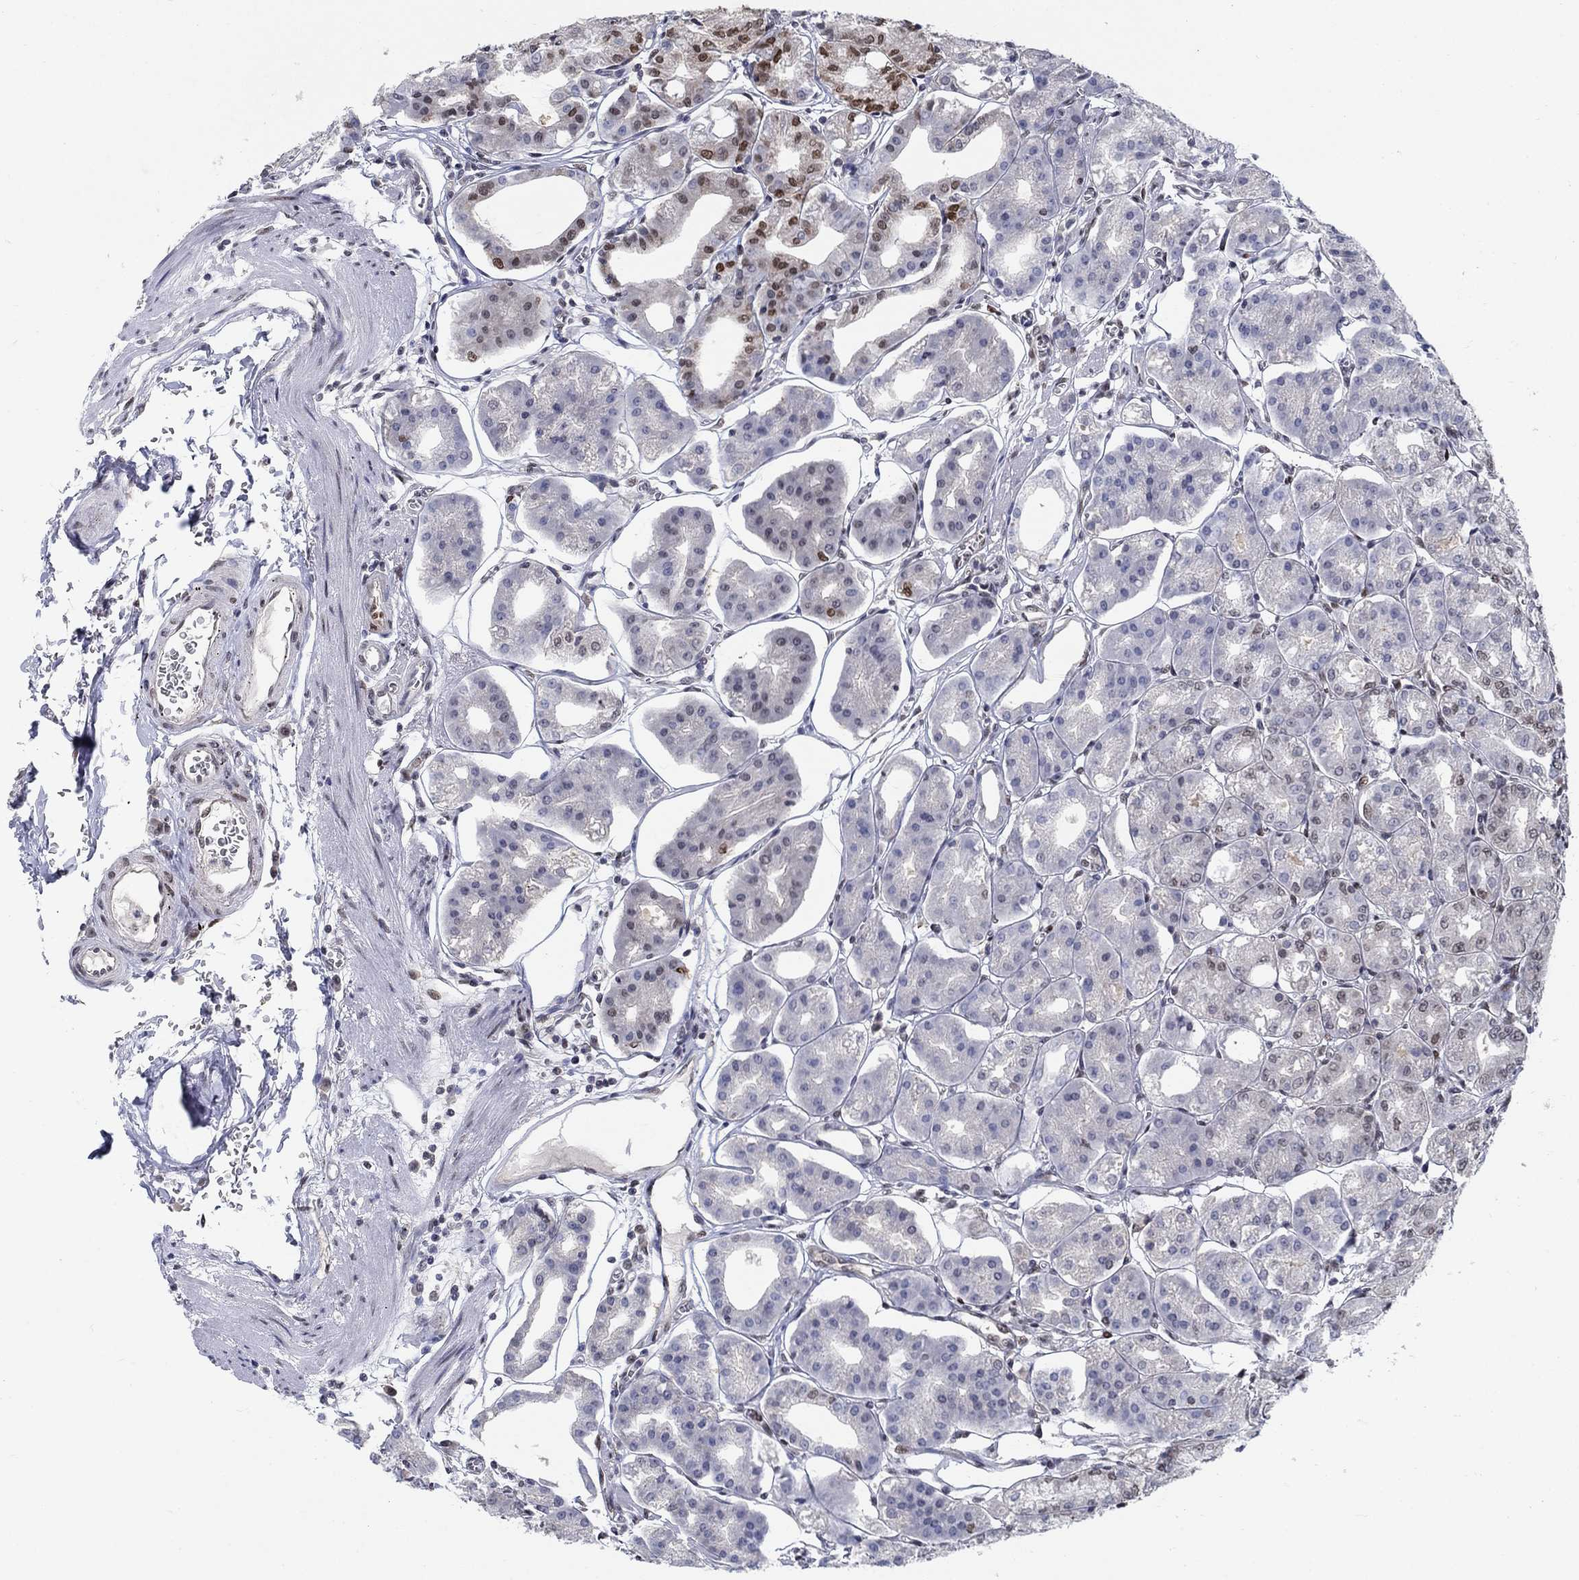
{"staining": {"intensity": "moderate", "quantity": "<25%", "location": "nuclear"}, "tissue": "stomach", "cell_type": "Glandular cells", "image_type": "normal", "snomed": [{"axis": "morphology", "description": "Normal tissue, NOS"}, {"axis": "topography", "description": "Stomach, lower"}], "caption": "A brown stain shows moderate nuclear positivity of a protein in glandular cells of normal human stomach.", "gene": "CENPE", "patient": {"sex": "male", "age": 71}}